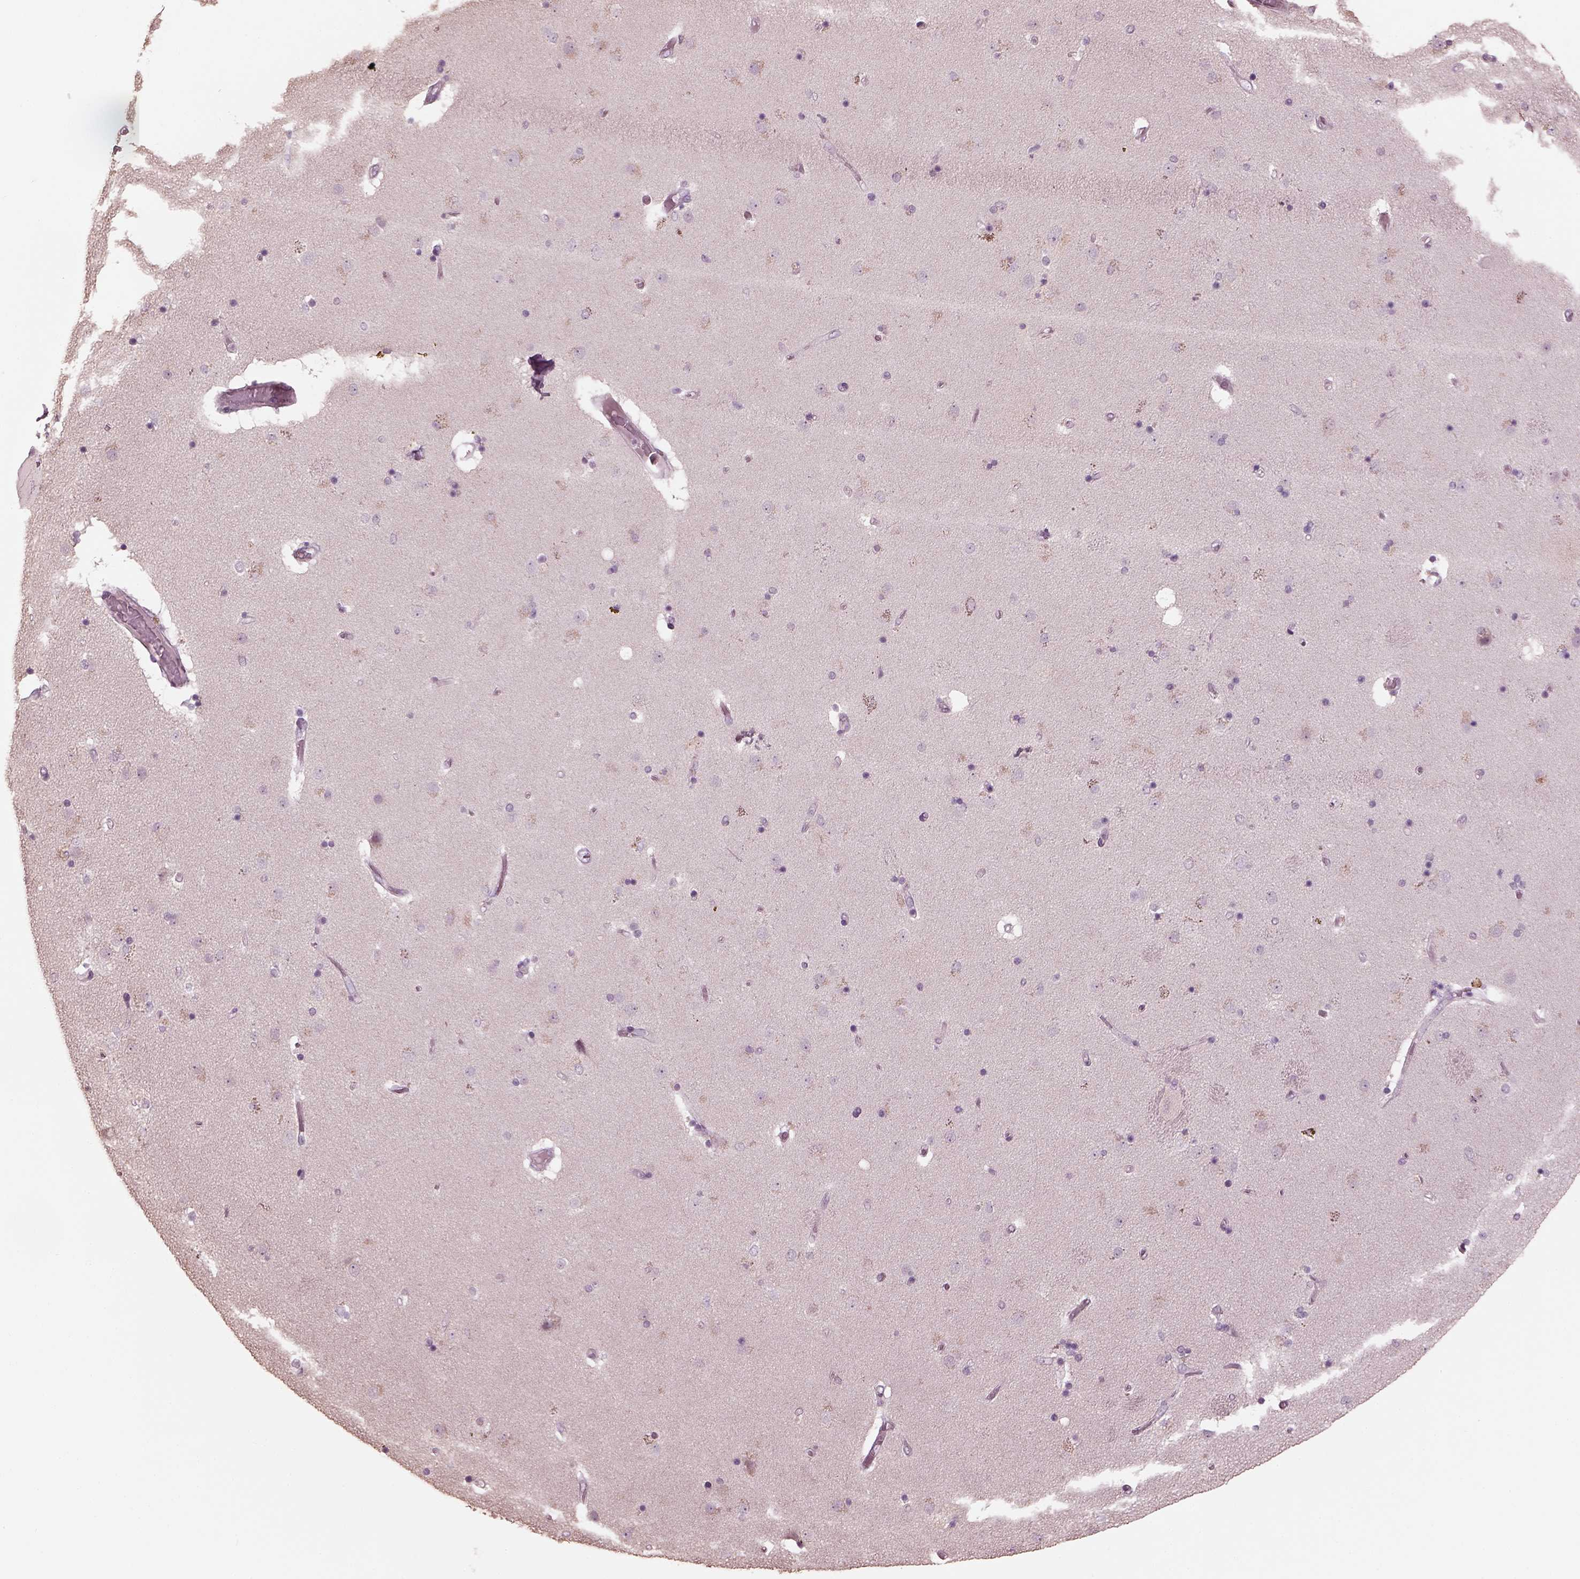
{"staining": {"intensity": "negative", "quantity": "none", "location": "none"}, "tissue": "caudate", "cell_type": "Glial cells", "image_type": "normal", "snomed": [{"axis": "morphology", "description": "Normal tissue, NOS"}, {"axis": "topography", "description": "Lateral ventricle wall"}], "caption": "A high-resolution image shows IHC staining of benign caudate, which shows no significant expression in glial cells.", "gene": "OPTC", "patient": {"sex": "female", "age": 71}}